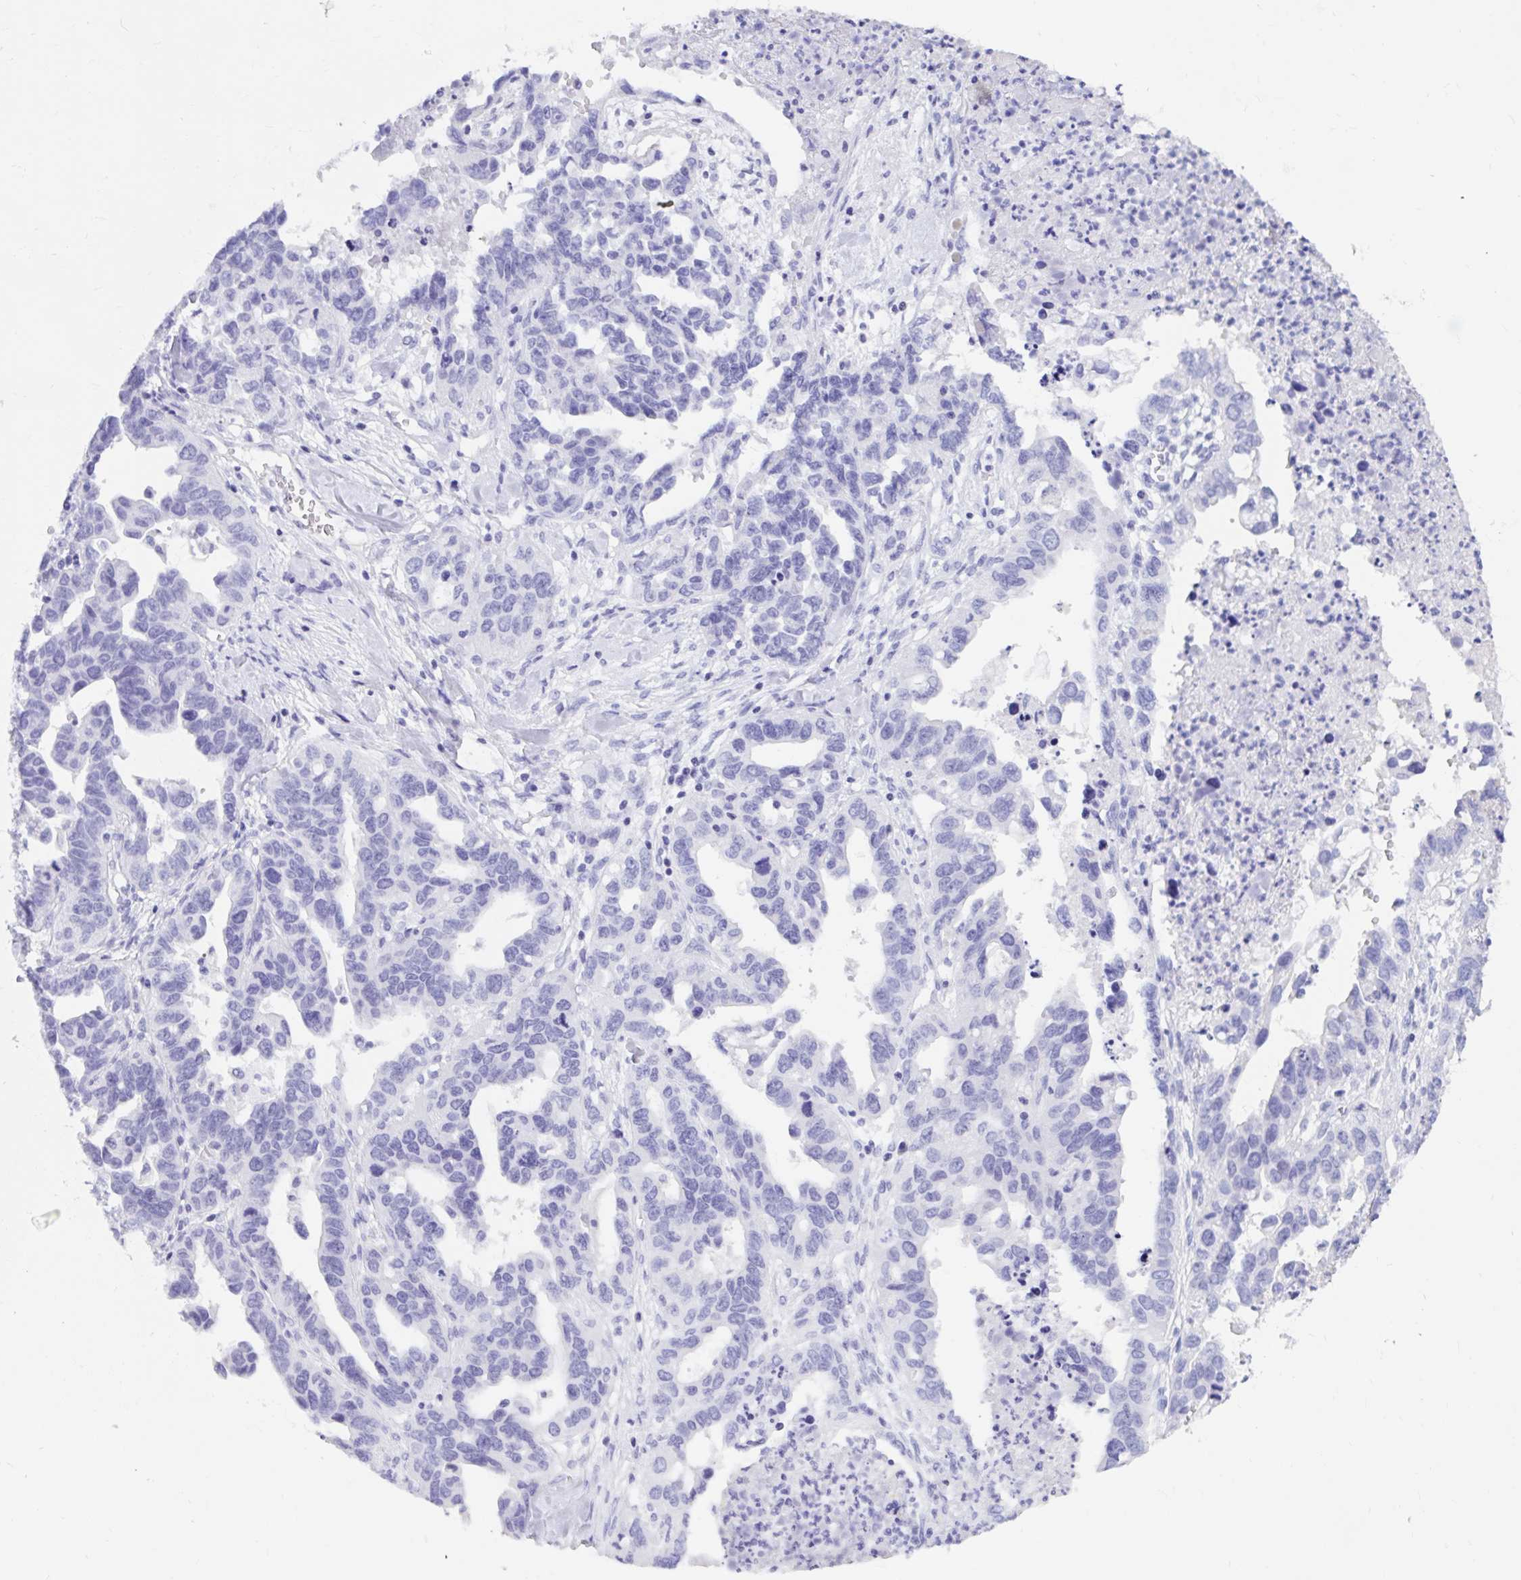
{"staining": {"intensity": "negative", "quantity": "none", "location": "none"}, "tissue": "ovarian cancer", "cell_type": "Tumor cells", "image_type": "cancer", "snomed": [{"axis": "morphology", "description": "Cystadenocarcinoma, serous, NOS"}, {"axis": "topography", "description": "Ovary"}], "caption": "Tumor cells are negative for protein expression in human ovarian serous cystadenocarcinoma.", "gene": "DPEP3", "patient": {"sex": "female", "age": 69}}